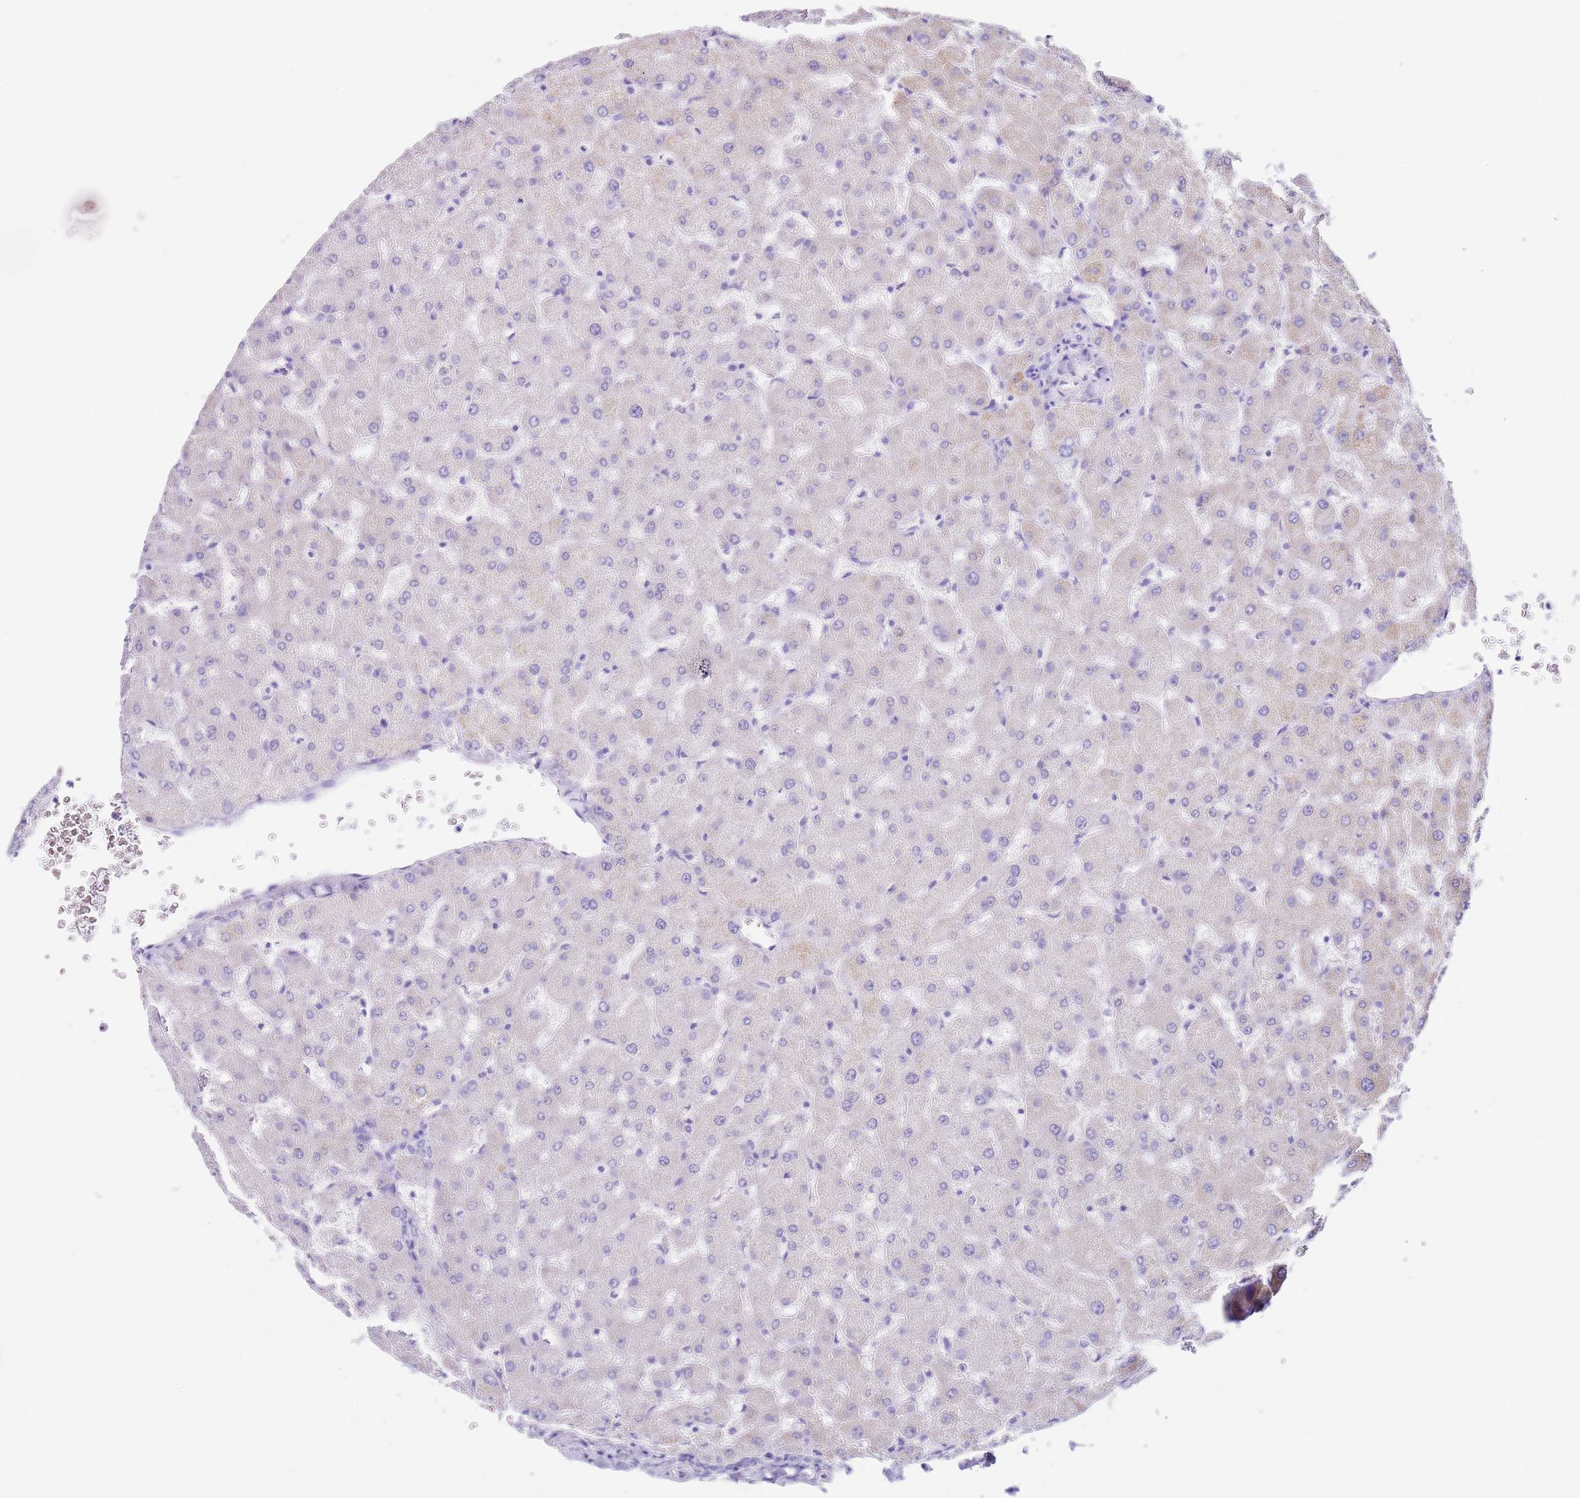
{"staining": {"intensity": "negative", "quantity": "none", "location": "none"}, "tissue": "liver", "cell_type": "Cholangiocytes", "image_type": "normal", "snomed": [{"axis": "morphology", "description": "Normal tissue, NOS"}, {"axis": "topography", "description": "Liver"}], "caption": "IHC histopathology image of unremarkable liver: liver stained with DAB (3,3'-diaminobenzidine) shows no significant protein staining in cholangiocytes.", "gene": "PTBP2", "patient": {"sex": "female", "age": 63}}